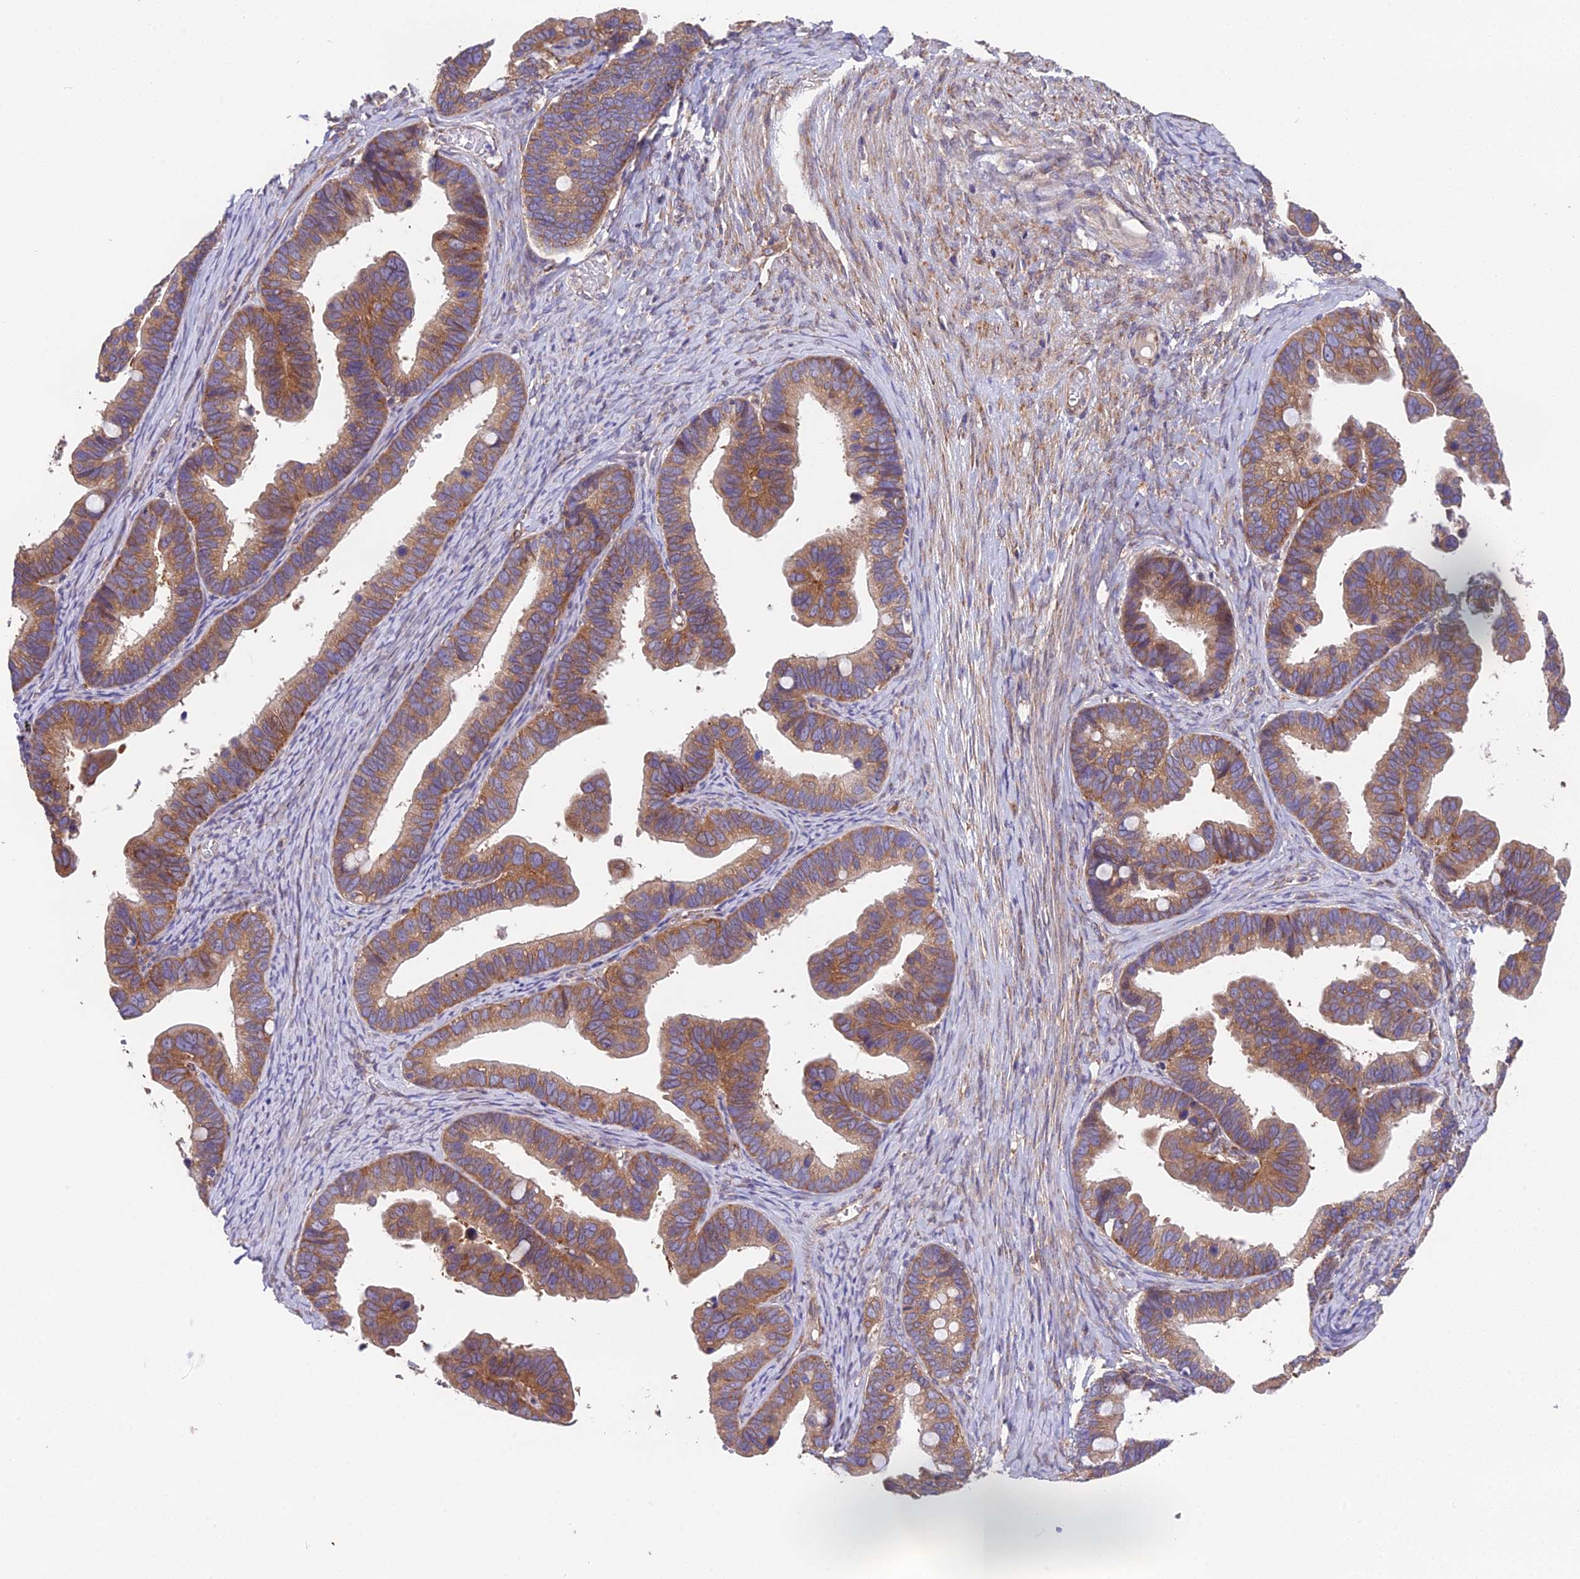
{"staining": {"intensity": "moderate", "quantity": ">75%", "location": "cytoplasmic/membranous"}, "tissue": "ovarian cancer", "cell_type": "Tumor cells", "image_type": "cancer", "snomed": [{"axis": "morphology", "description": "Cystadenocarcinoma, serous, NOS"}, {"axis": "topography", "description": "Ovary"}], "caption": "Immunohistochemistry (DAB) staining of ovarian serous cystadenocarcinoma reveals moderate cytoplasmic/membranous protein staining in approximately >75% of tumor cells.", "gene": "BLOC1S4", "patient": {"sex": "female", "age": 56}}